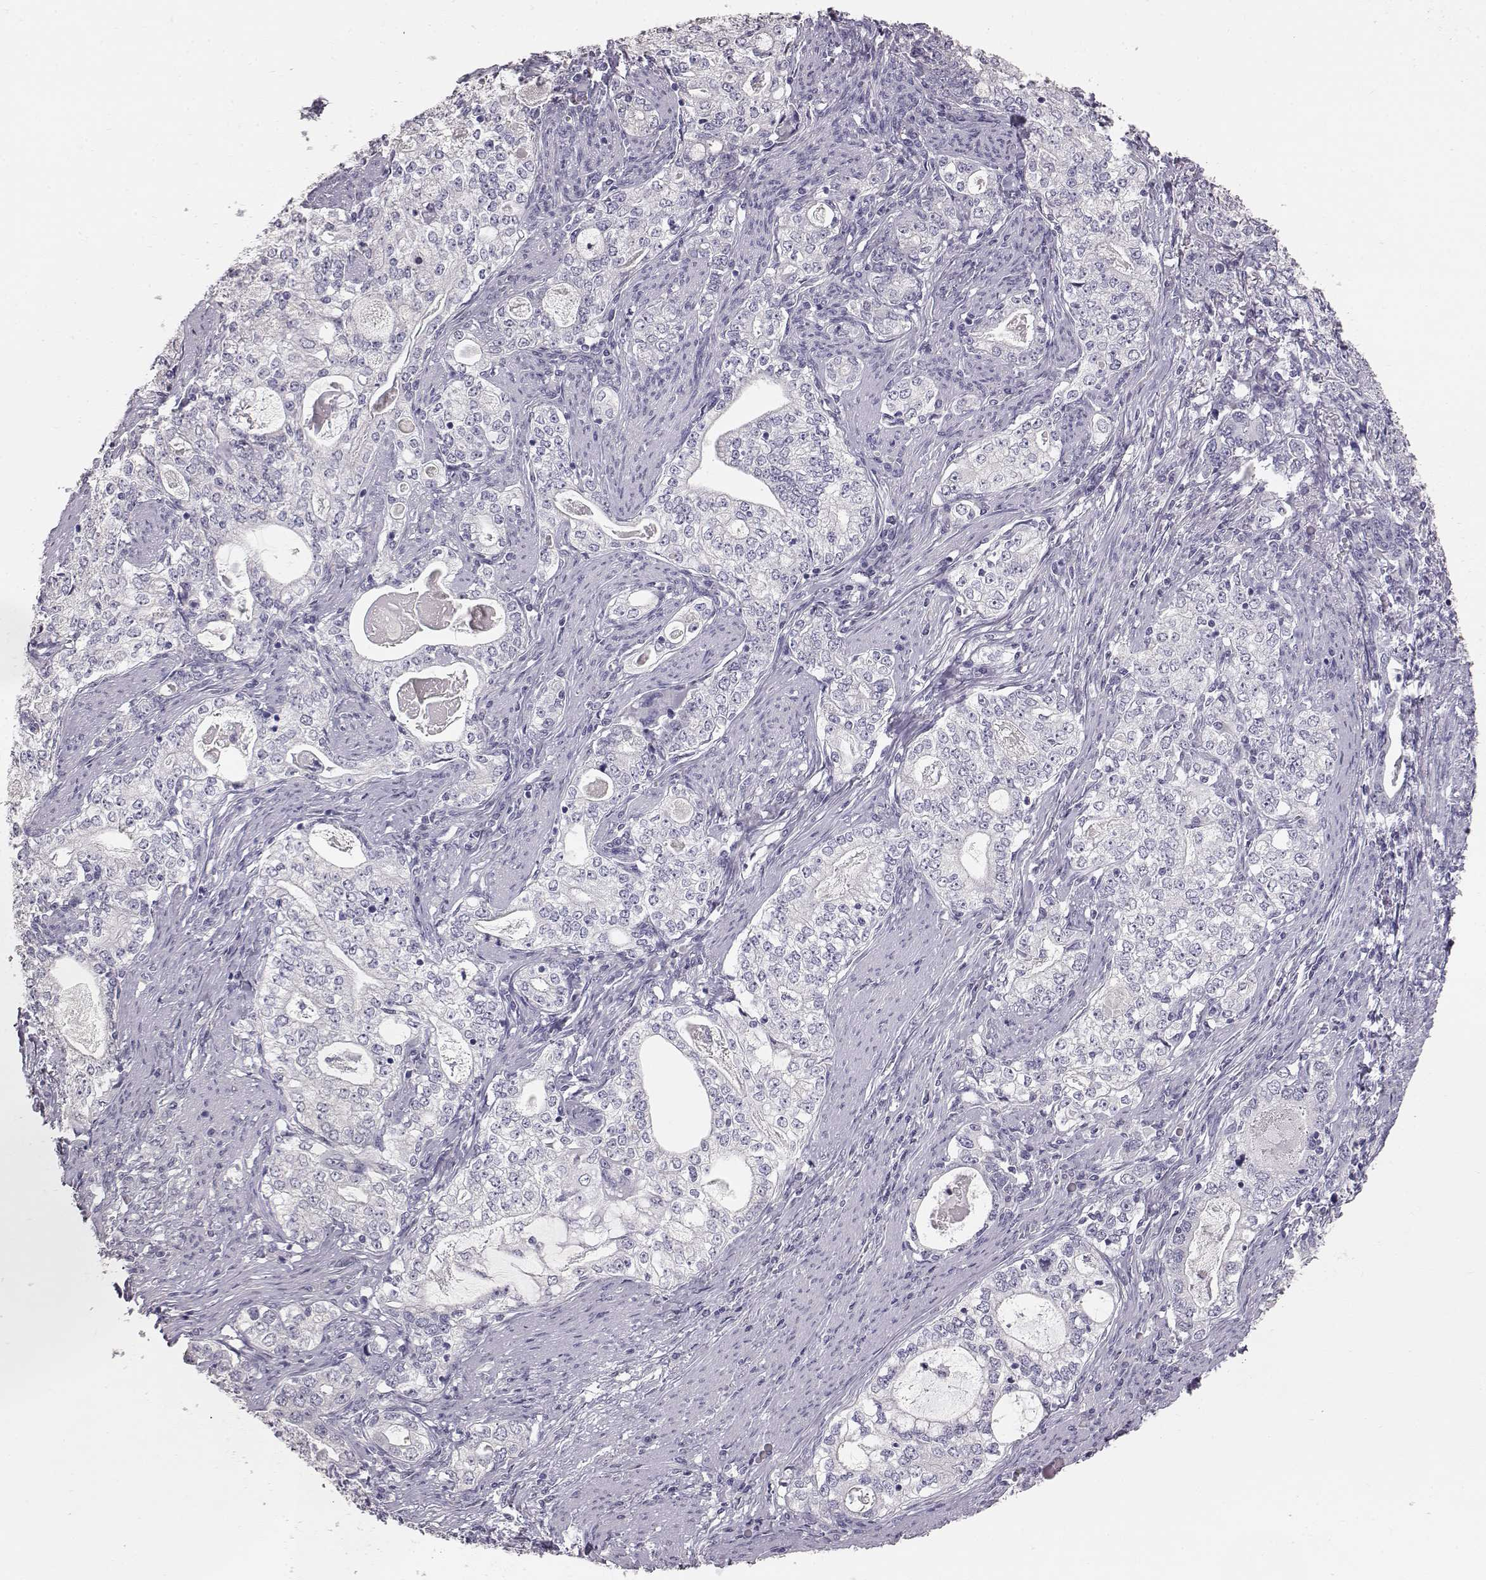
{"staining": {"intensity": "negative", "quantity": "none", "location": "none"}, "tissue": "stomach cancer", "cell_type": "Tumor cells", "image_type": "cancer", "snomed": [{"axis": "morphology", "description": "Adenocarcinoma, NOS"}, {"axis": "topography", "description": "Stomach, lower"}], "caption": "A micrograph of human stomach cancer is negative for staining in tumor cells. The staining was performed using DAB (3,3'-diaminobenzidine) to visualize the protein expression in brown, while the nuclei were stained in blue with hematoxylin (Magnification: 20x).", "gene": "KRT33A", "patient": {"sex": "female", "age": 72}}